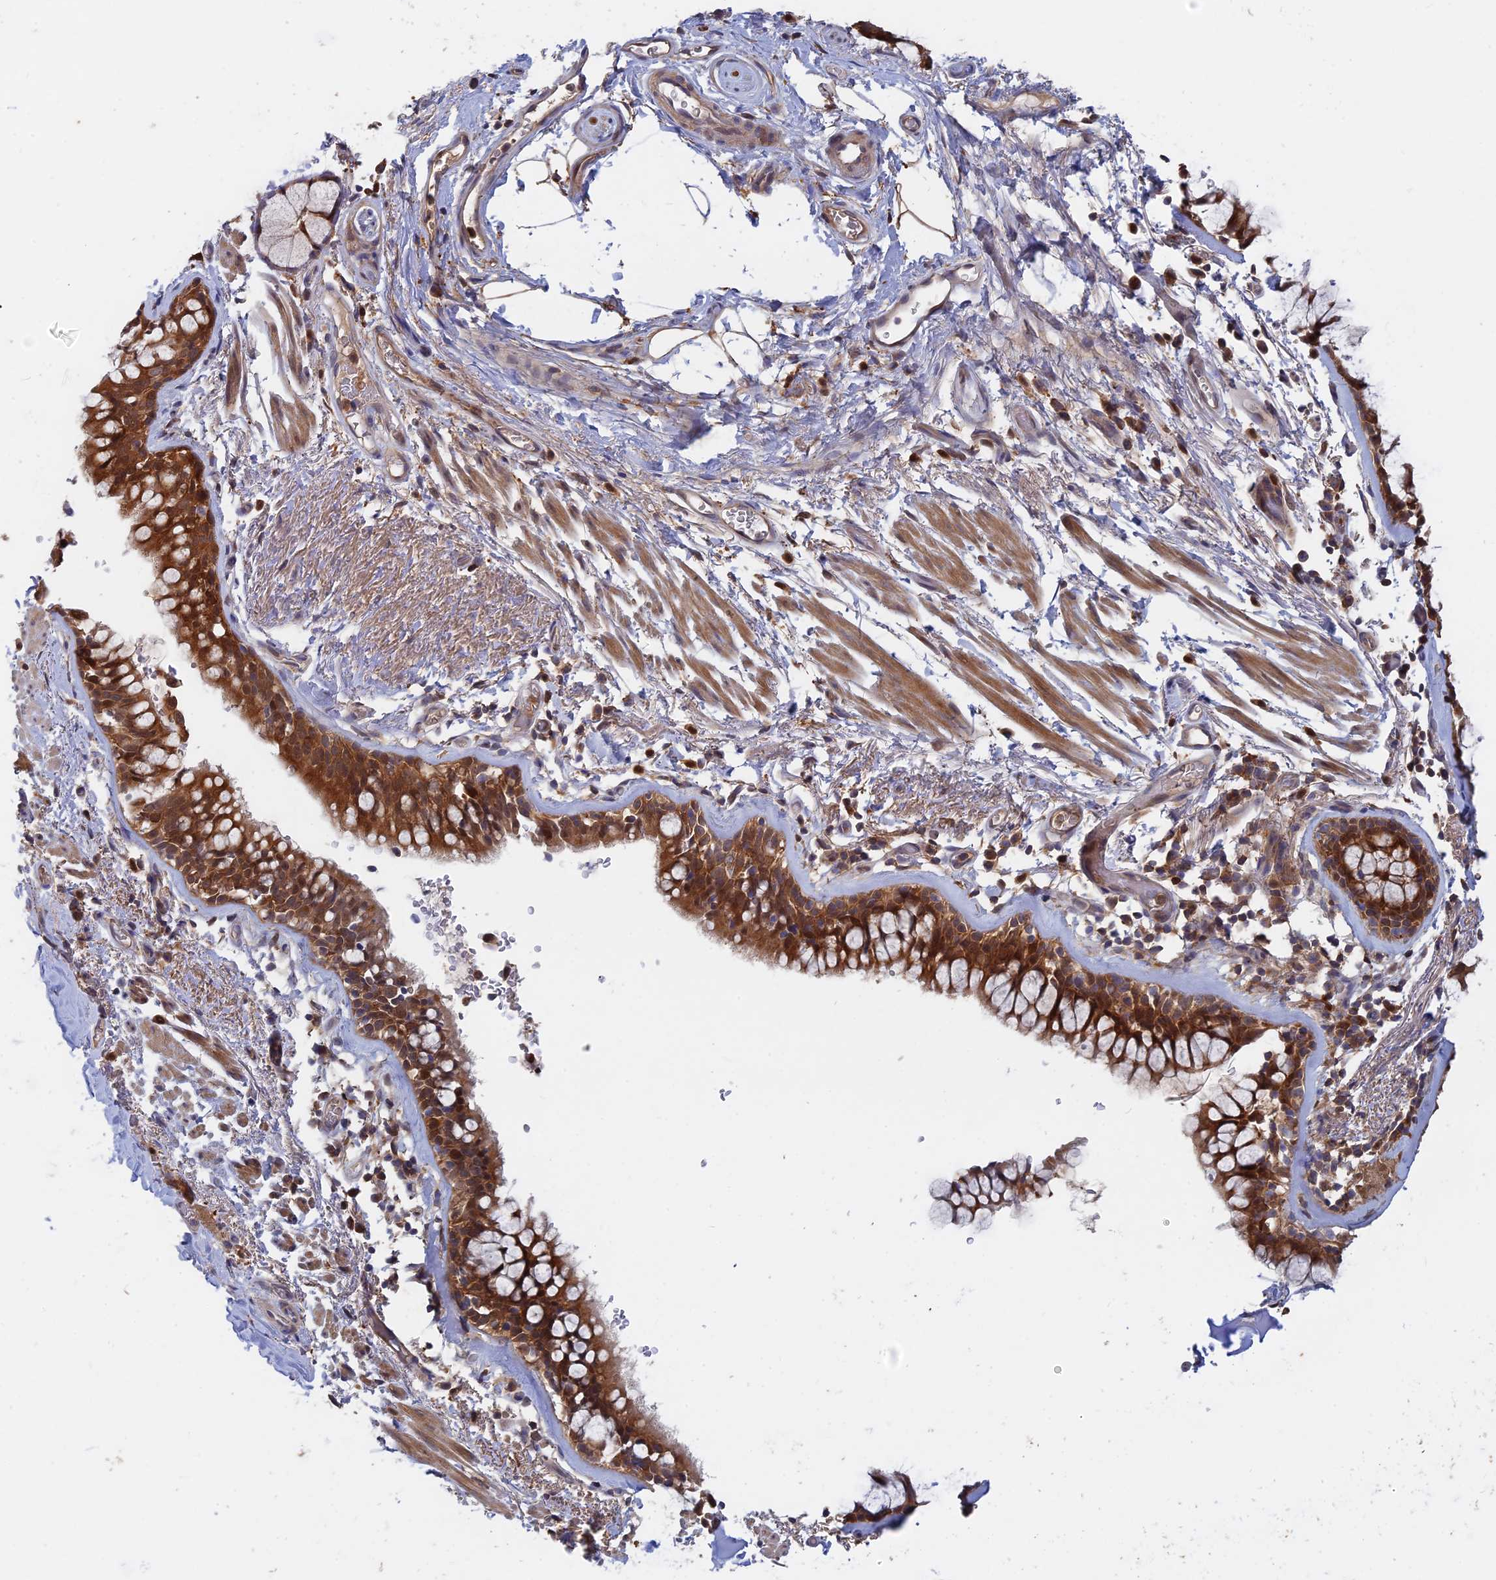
{"staining": {"intensity": "strong", "quantity": ">75%", "location": "cytoplasmic/membranous"}, "tissue": "bronchus", "cell_type": "Respiratory epithelial cells", "image_type": "normal", "snomed": [{"axis": "morphology", "description": "Normal tissue, NOS"}, {"axis": "topography", "description": "Bronchus"}], "caption": "DAB (3,3'-diaminobenzidine) immunohistochemical staining of normal bronchus reveals strong cytoplasmic/membranous protein positivity in approximately >75% of respiratory epithelial cells.", "gene": "BLVRA", "patient": {"sex": "male", "age": 65}}